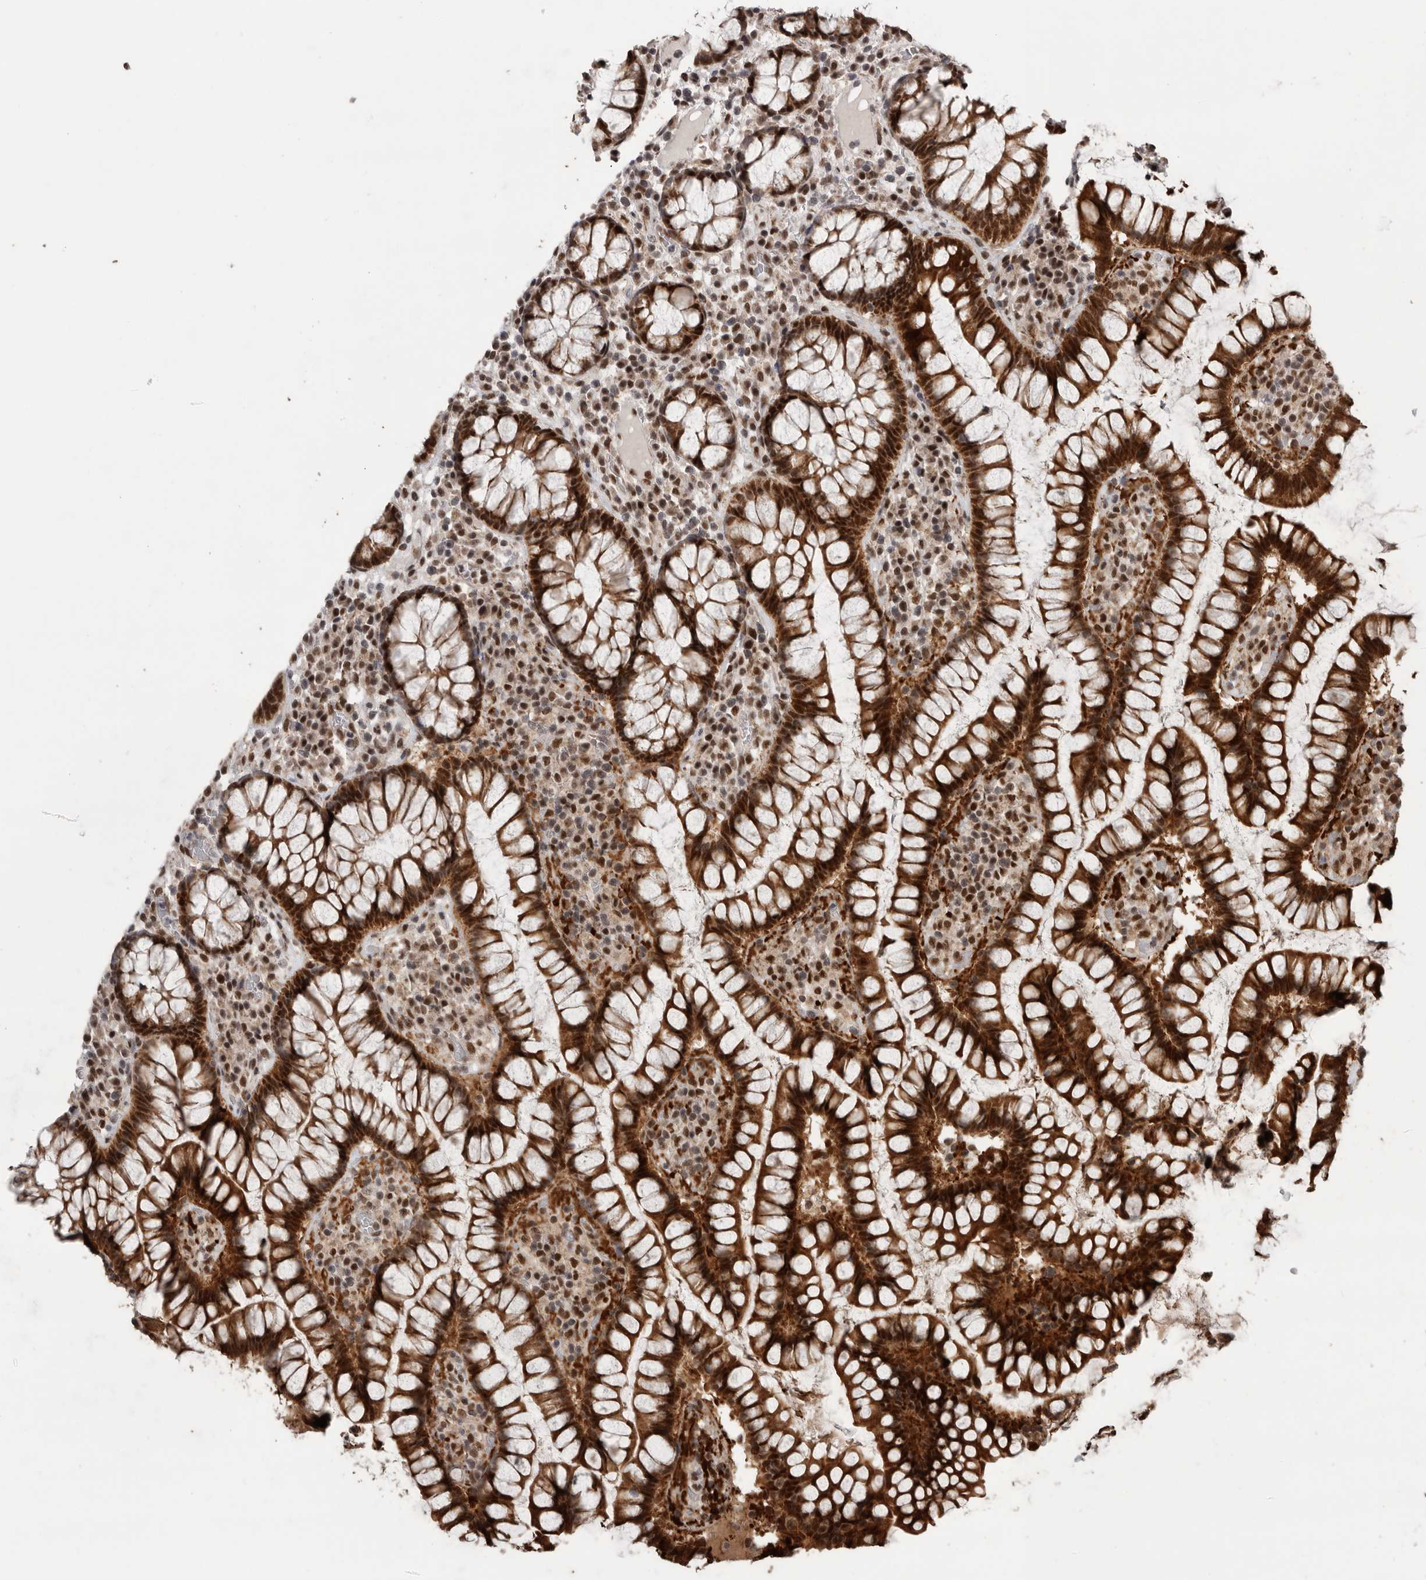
{"staining": {"intensity": "strong", "quantity": ">75%", "location": "nuclear"}, "tissue": "colon", "cell_type": "Endothelial cells", "image_type": "normal", "snomed": [{"axis": "morphology", "description": "Normal tissue, NOS"}, {"axis": "topography", "description": "Colon"}], "caption": "This histopathology image shows IHC staining of normal human colon, with high strong nuclear positivity in approximately >75% of endothelial cells.", "gene": "PPP1R10", "patient": {"sex": "female", "age": 79}}